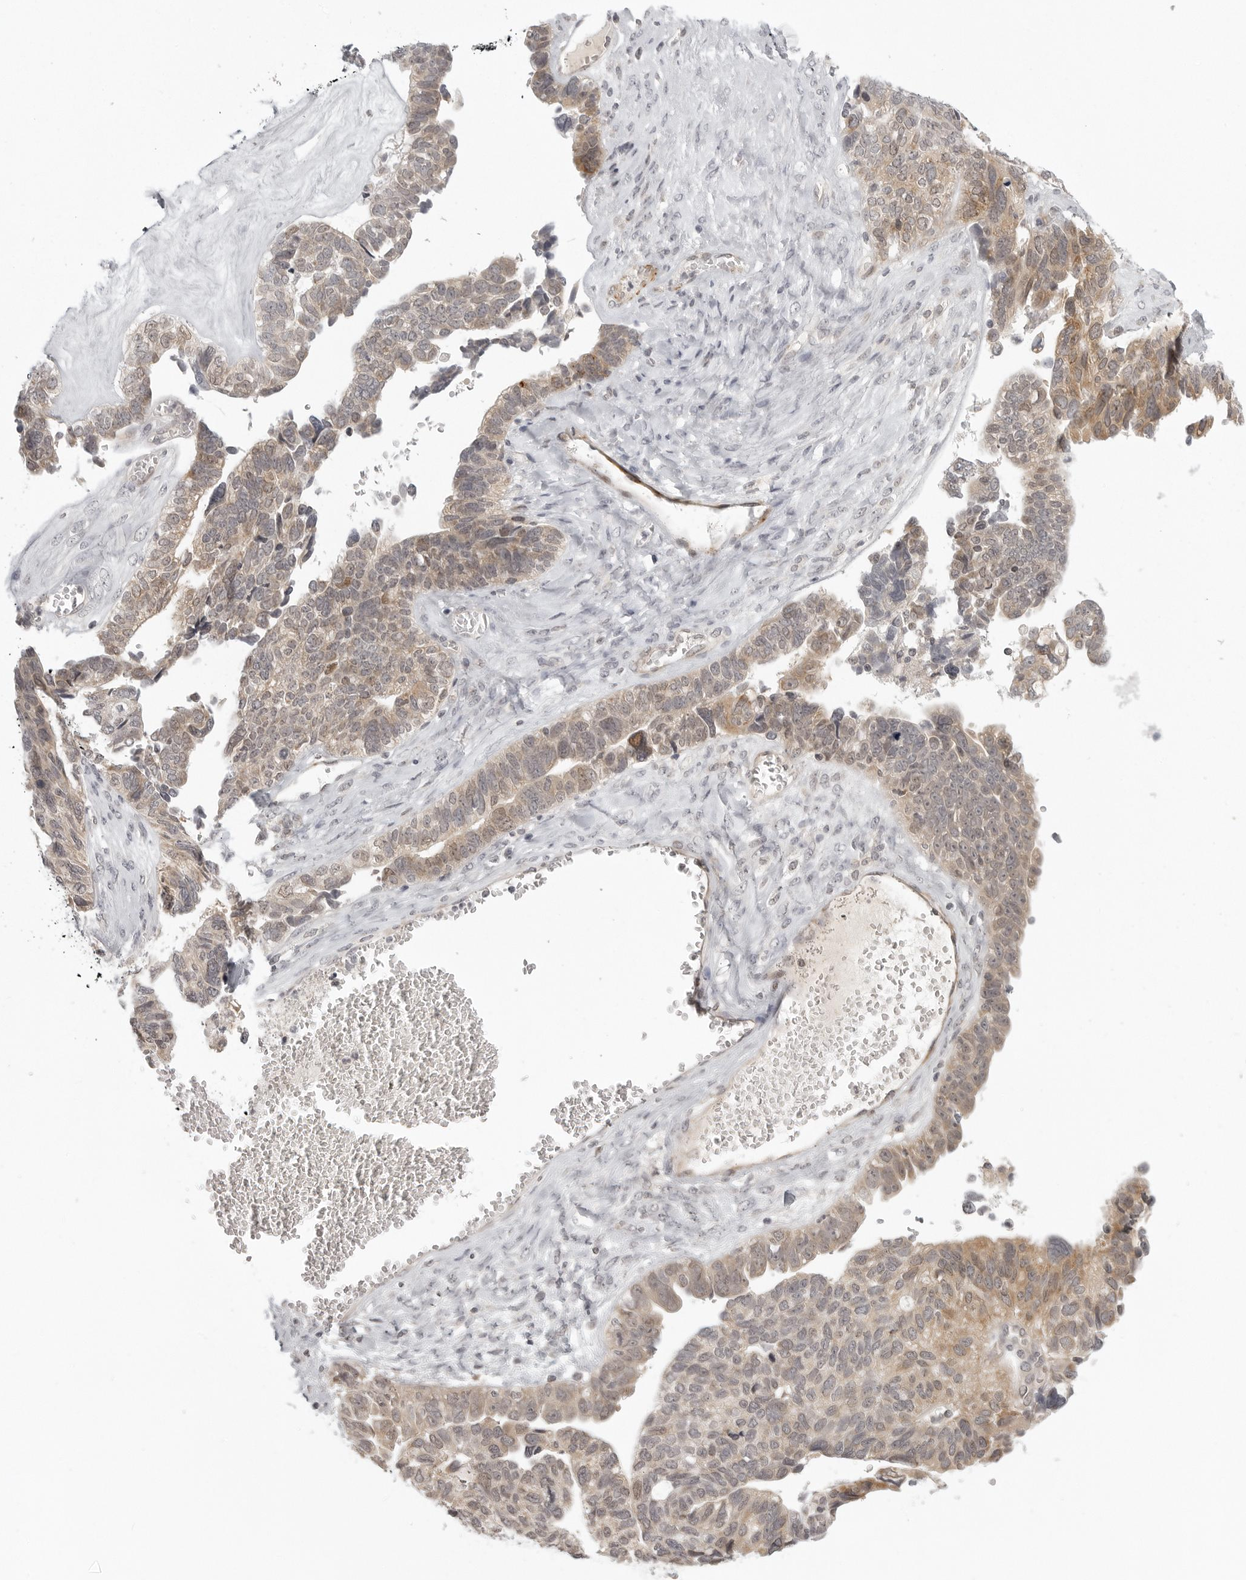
{"staining": {"intensity": "weak", "quantity": ">75%", "location": "cytoplasmic/membranous"}, "tissue": "ovarian cancer", "cell_type": "Tumor cells", "image_type": "cancer", "snomed": [{"axis": "morphology", "description": "Cystadenocarcinoma, serous, NOS"}, {"axis": "topography", "description": "Ovary"}], "caption": "Serous cystadenocarcinoma (ovarian) tissue demonstrates weak cytoplasmic/membranous positivity in approximately >75% of tumor cells", "gene": "TUT4", "patient": {"sex": "female", "age": 79}}